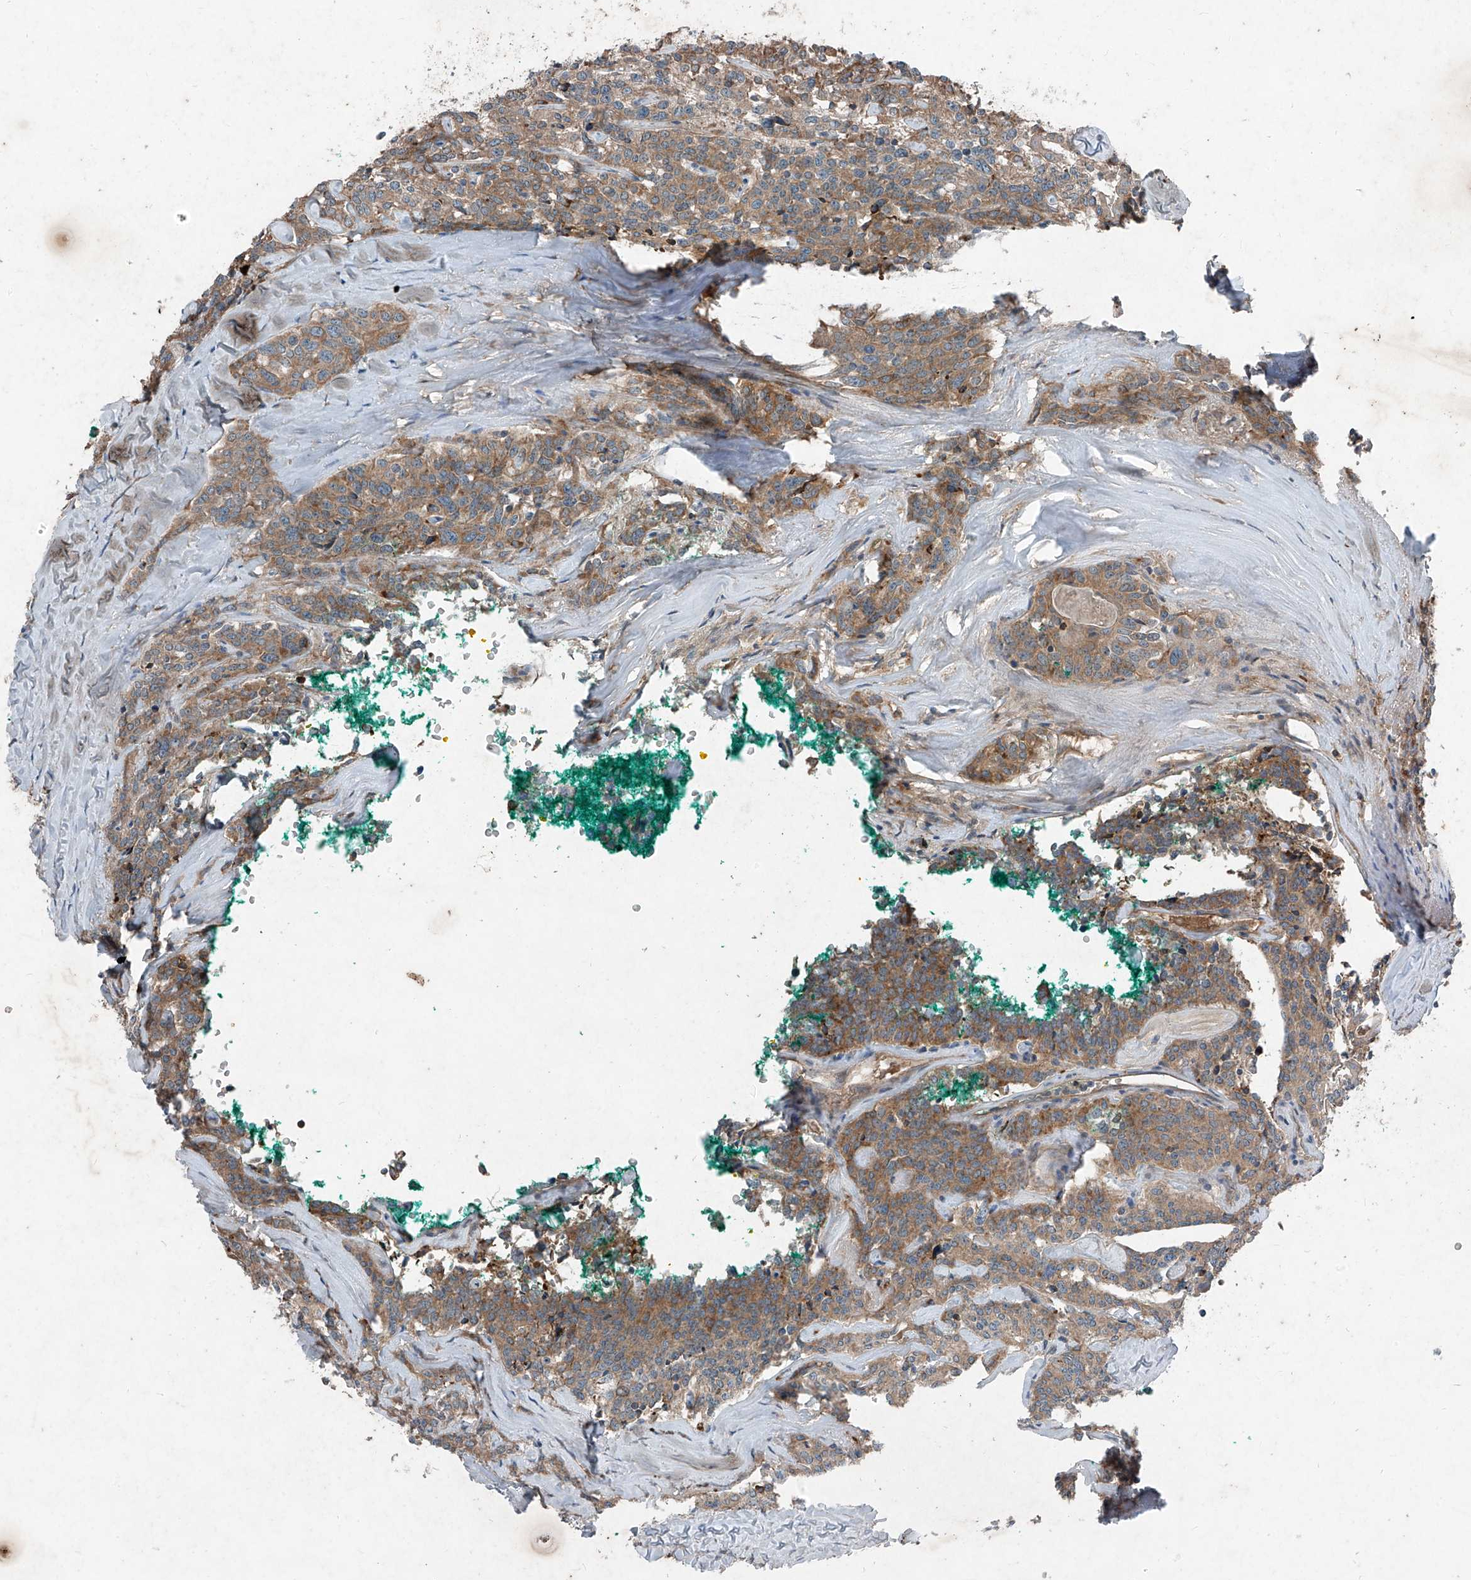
{"staining": {"intensity": "moderate", "quantity": ">75%", "location": "cytoplasmic/membranous"}, "tissue": "carcinoid", "cell_type": "Tumor cells", "image_type": "cancer", "snomed": [{"axis": "morphology", "description": "Carcinoid, malignant, NOS"}, {"axis": "topography", "description": "Lung"}], "caption": "A medium amount of moderate cytoplasmic/membranous expression is appreciated in approximately >75% of tumor cells in carcinoid tissue.", "gene": "FOXRED2", "patient": {"sex": "female", "age": 46}}